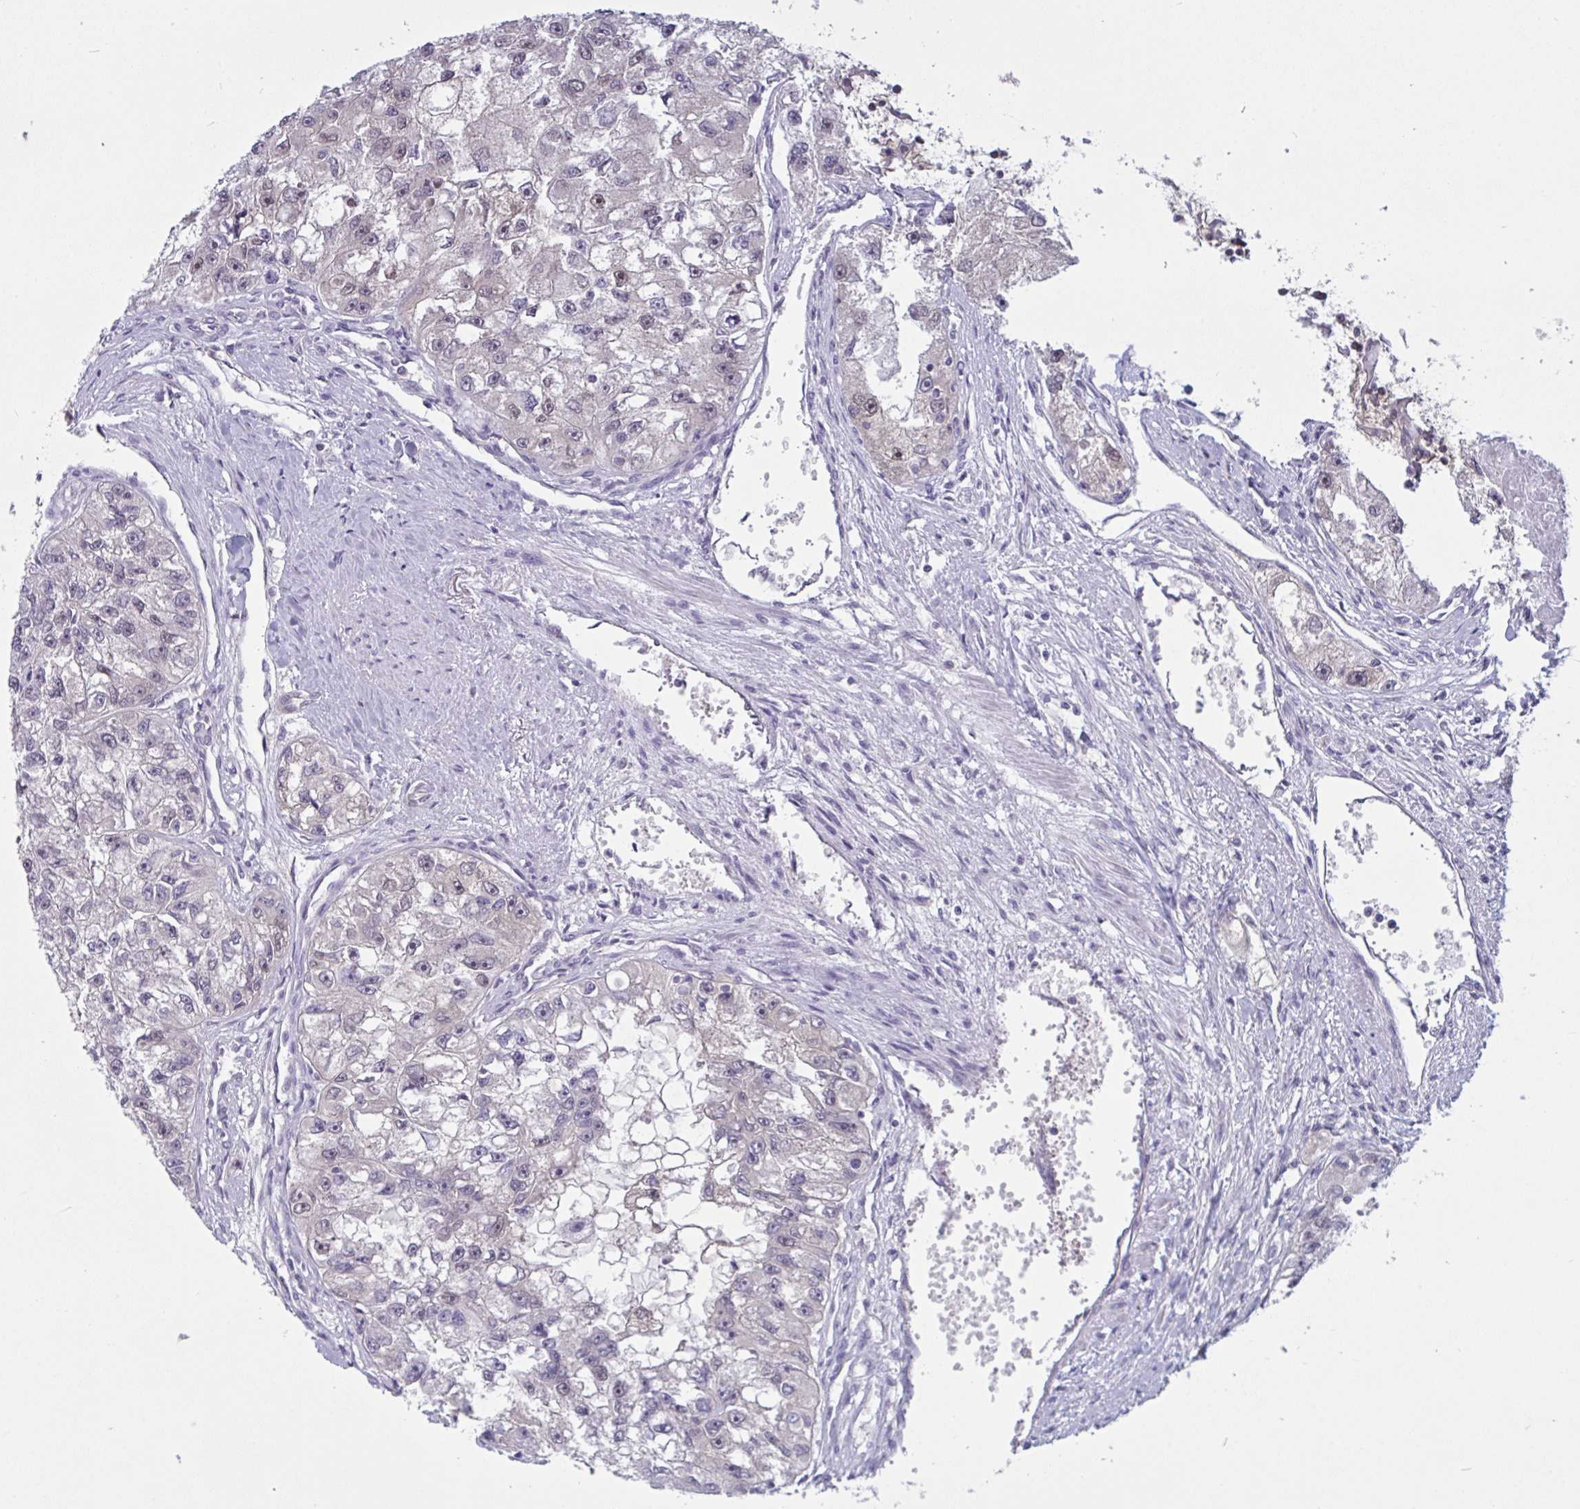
{"staining": {"intensity": "negative", "quantity": "none", "location": "none"}, "tissue": "renal cancer", "cell_type": "Tumor cells", "image_type": "cancer", "snomed": [{"axis": "morphology", "description": "Adenocarcinoma, NOS"}, {"axis": "topography", "description": "Kidney"}], "caption": "High magnification brightfield microscopy of adenocarcinoma (renal) stained with DAB (3,3'-diaminobenzidine) (brown) and counterstained with hematoxylin (blue): tumor cells show no significant positivity. (Immunohistochemistry (ihc), brightfield microscopy, high magnification).", "gene": "TSN", "patient": {"sex": "male", "age": 63}}